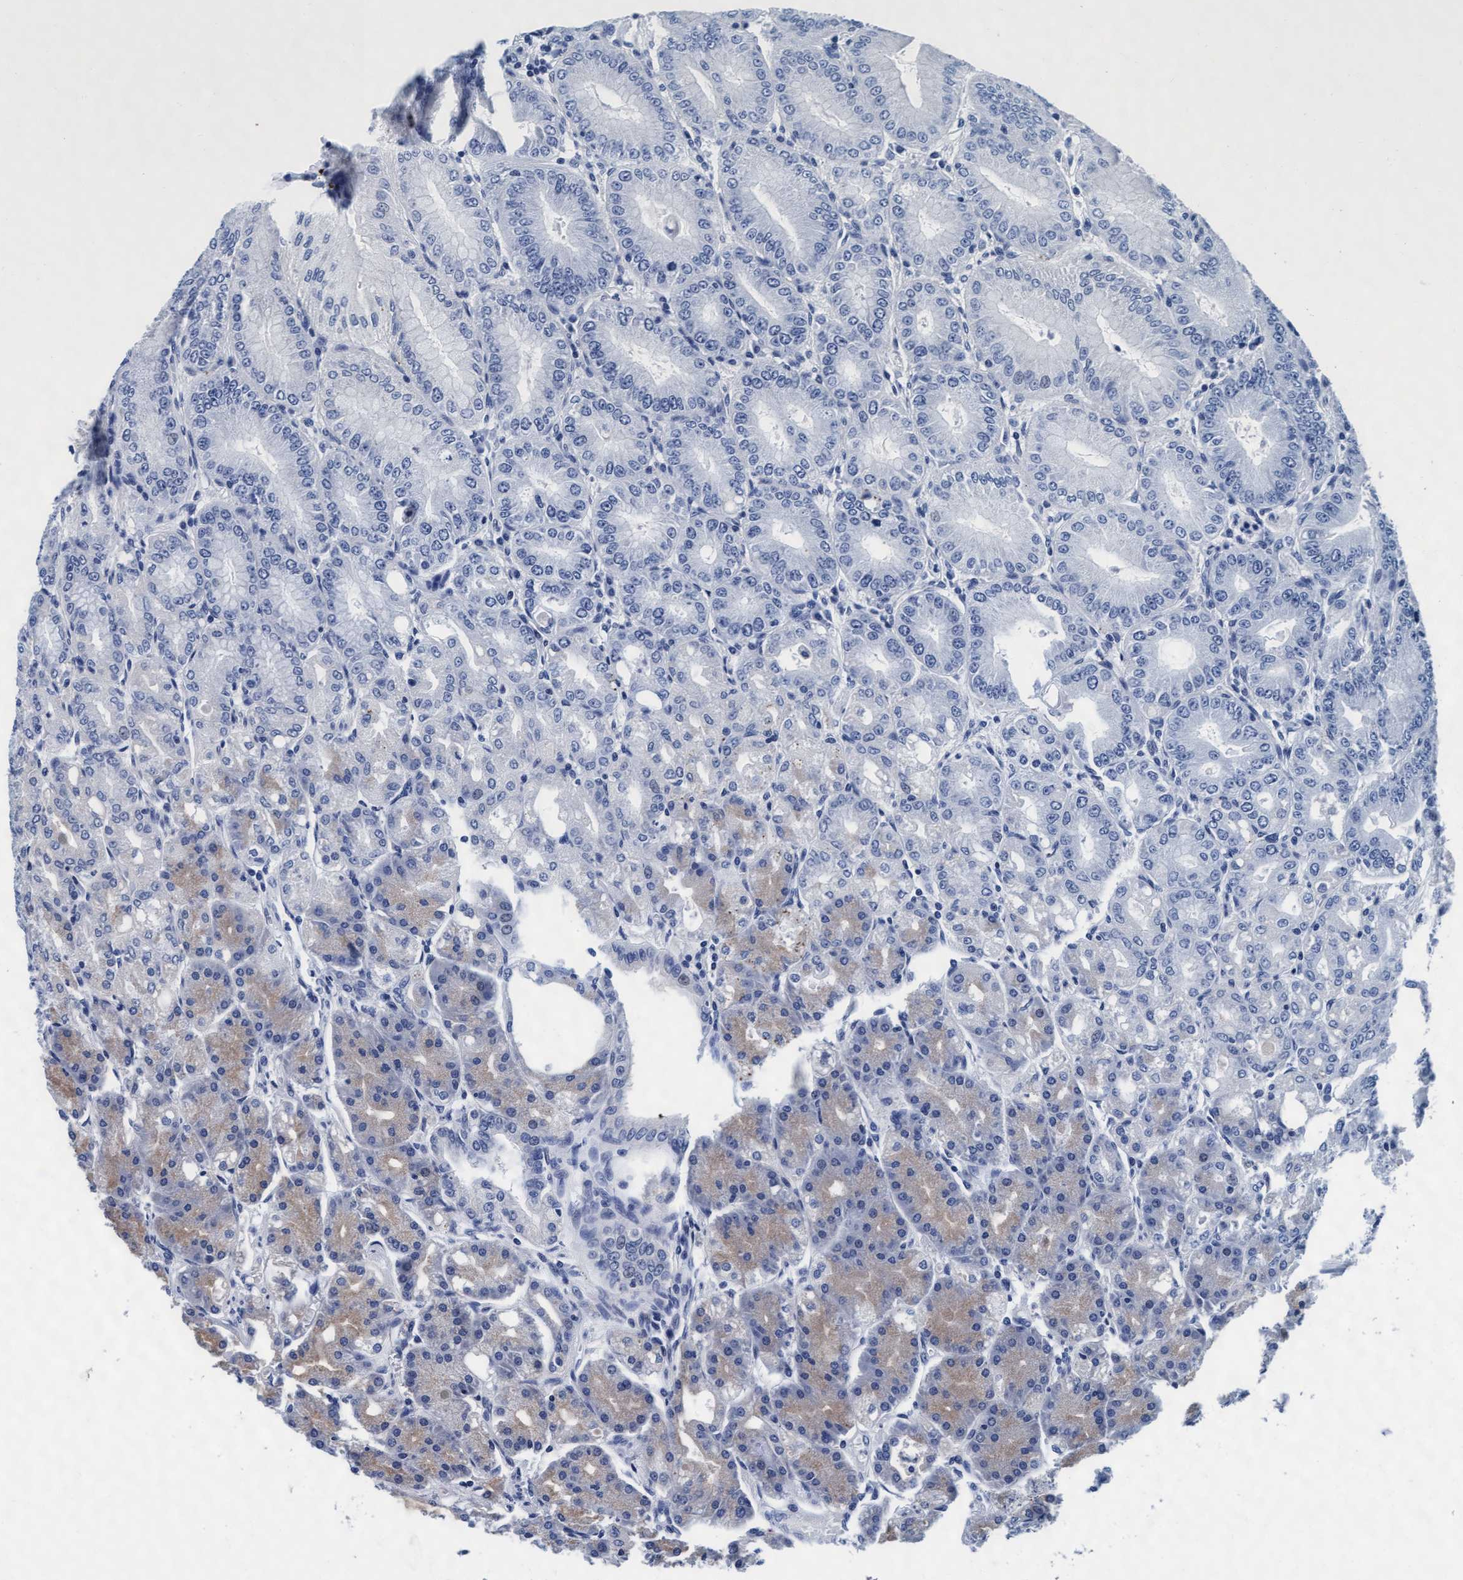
{"staining": {"intensity": "weak", "quantity": "<25%", "location": "cytoplasmic/membranous"}, "tissue": "stomach", "cell_type": "Glandular cells", "image_type": "normal", "snomed": [{"axis": "morphology", "description": "Normal tissue, NOS"}, {"axis": "topography", "description": "Stomach, lower"}], "caption": "Immunohistochemistry photomicrograph of normal stomach: stomach stained with DAB demonstrates no significant protein expression in glandular cells.", "gene": "ARSG", "patient": {"sex": "male", "age": 71}}